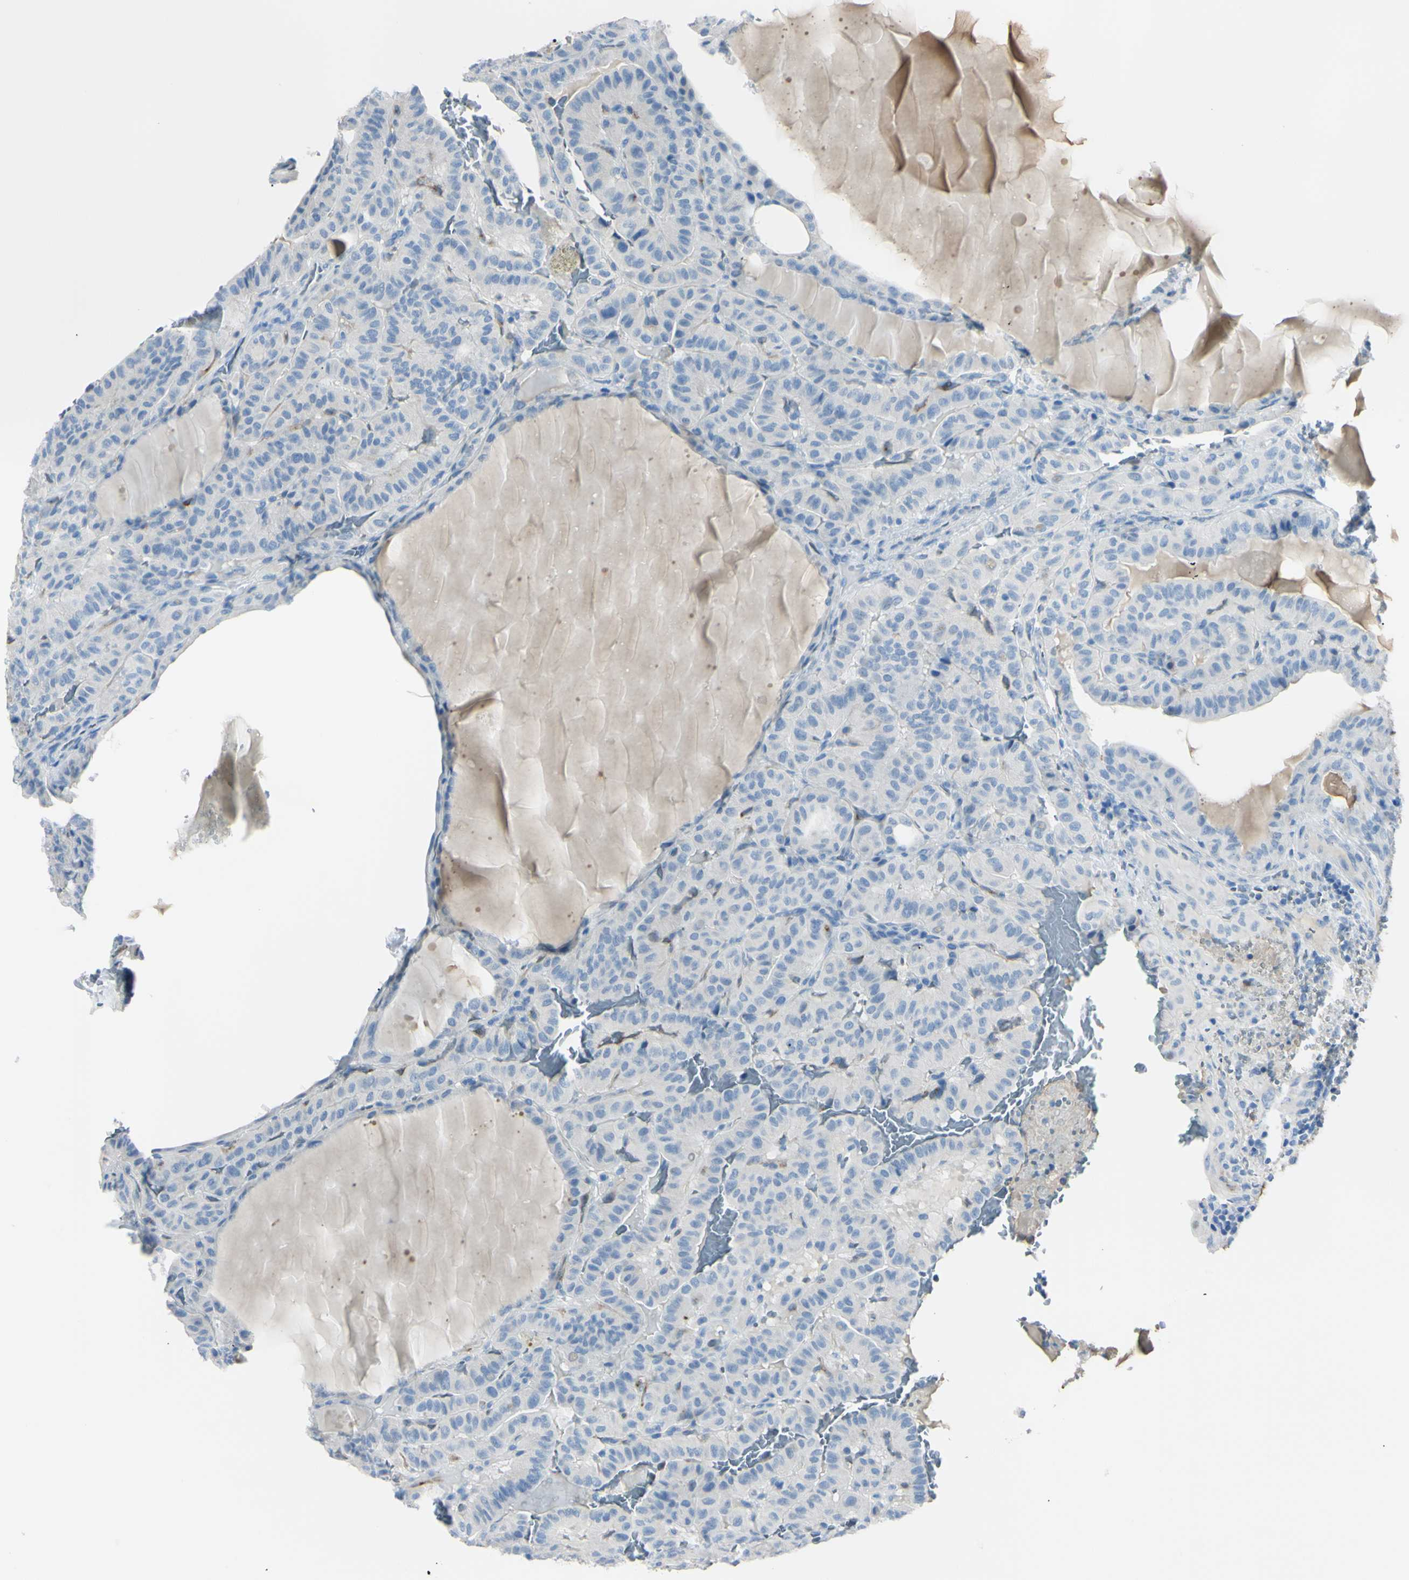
{"staining": {"intensity": "negative", "quantity": "none", "location": "none"}, "tissue": "thyroid cancer", "cell_type": "Tumor cells", "image_type": "cancer", "snomed": [{"axis": "morphology", "description": "Papillary adenocarcinoma, NOS"}, {"axis": "topography", "description": "Thyroid gland"}], "caption": "IHC photomicrograph of thyroid papillary adenocarcinoma stained for a protein (brown), which reveals no expression in tumor cells.", "gene": "FOLH1", "patient": {"sex": "male", "age": 77}}